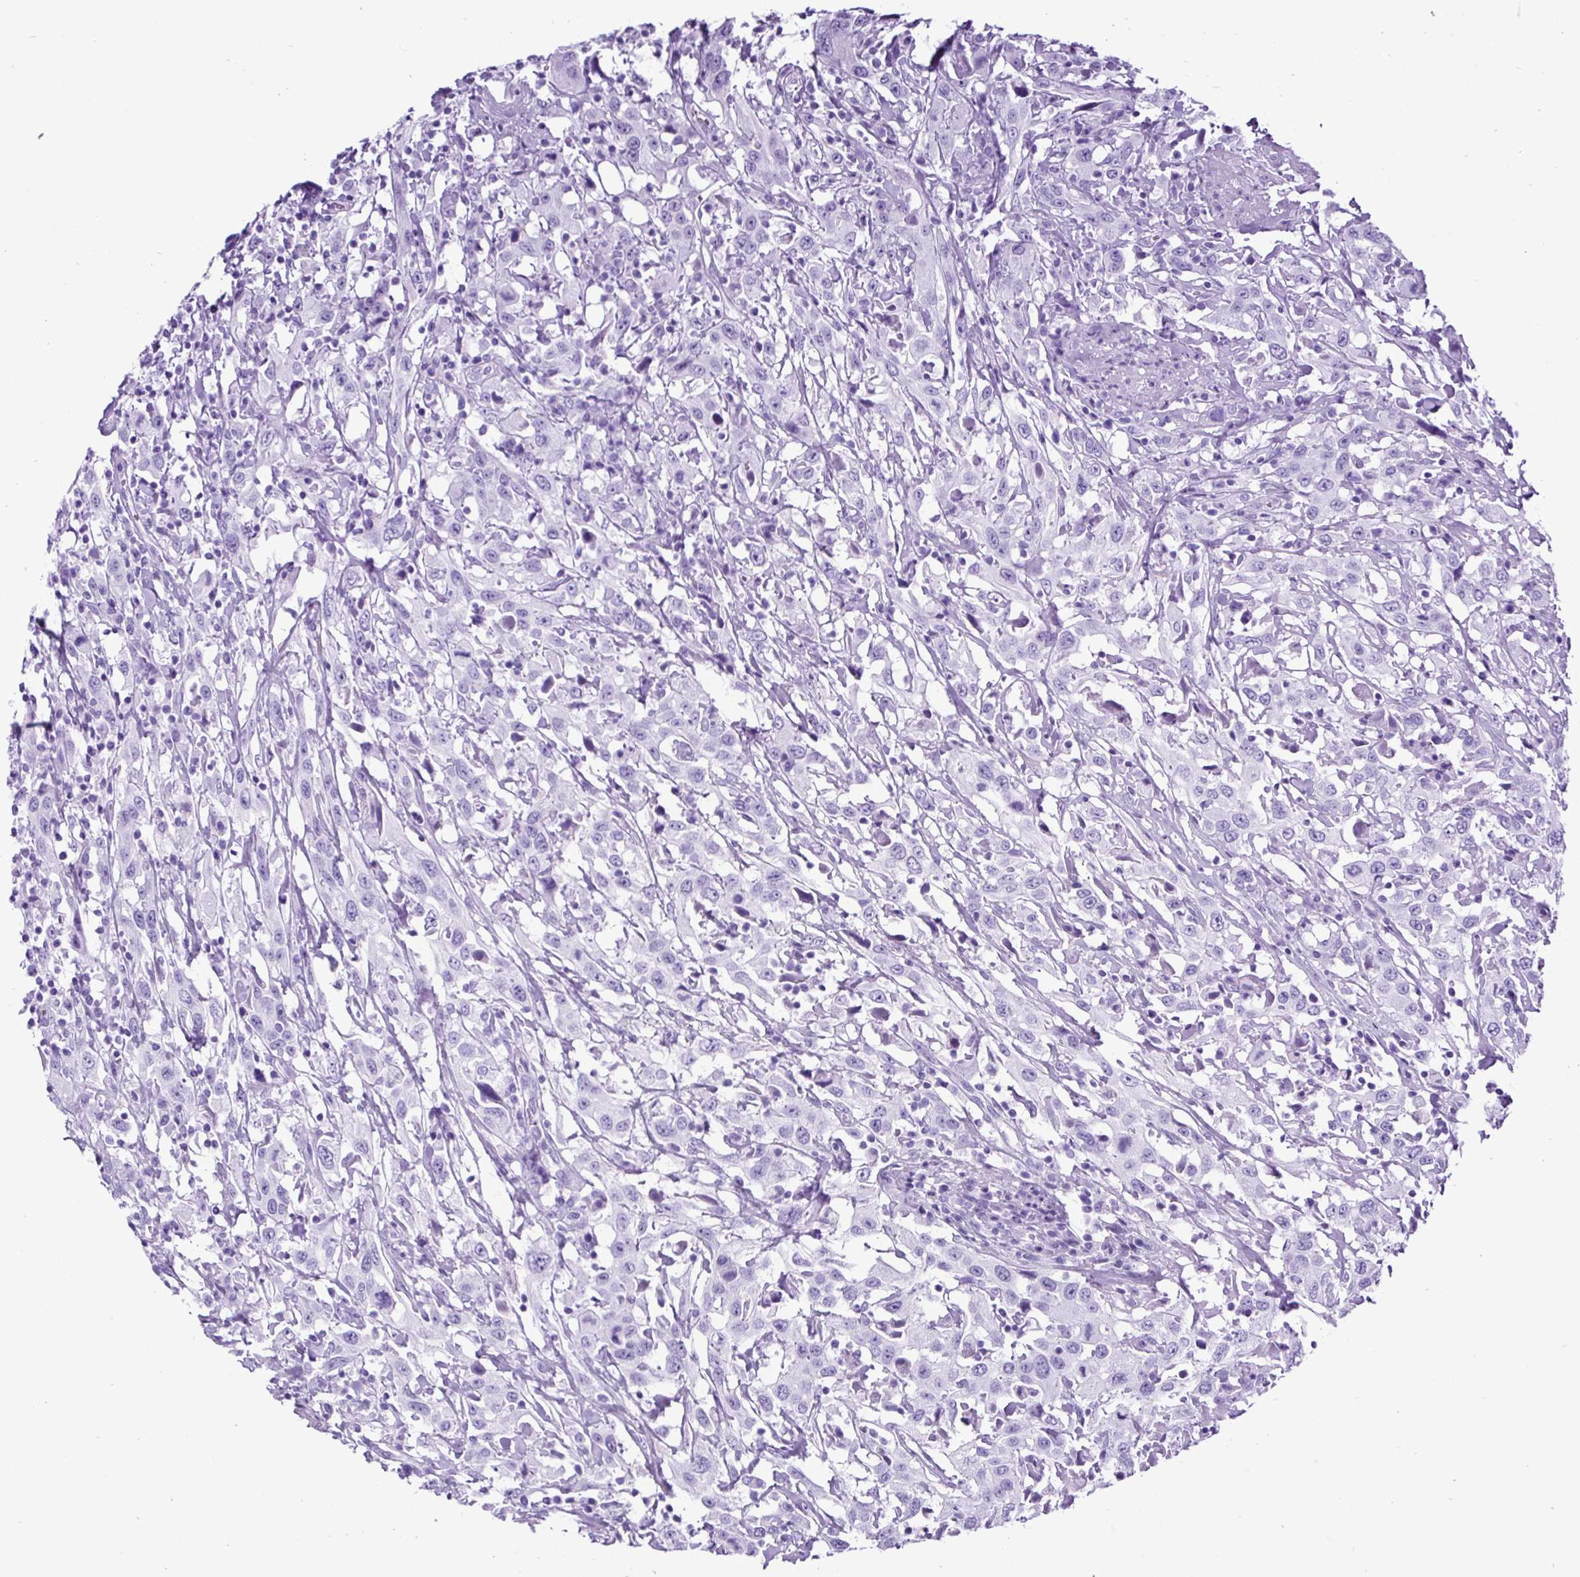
{"staining": {"intensity": "negative", "quantity": "none", "location": "none"}, "tissue": "urothelial cancer", "cell_type": "Tumor cells", "image_type": "cancer", "snomed": [{"axis": "morphology", "description": "Urothelial carcinoma, High grade"}, {"axis": "topography", "description": "Urinary bladder"}], "caption": "High-grade urothelial carcinoma was stained to show a protein in brown. There is no significant staining in tumor cells. (Brightfield microscopy of DAB (3,3'-diaminobenzidine) IHC at high magnification).", "gene": "CEL", "patient": {"sex": "male", "age": 61}}